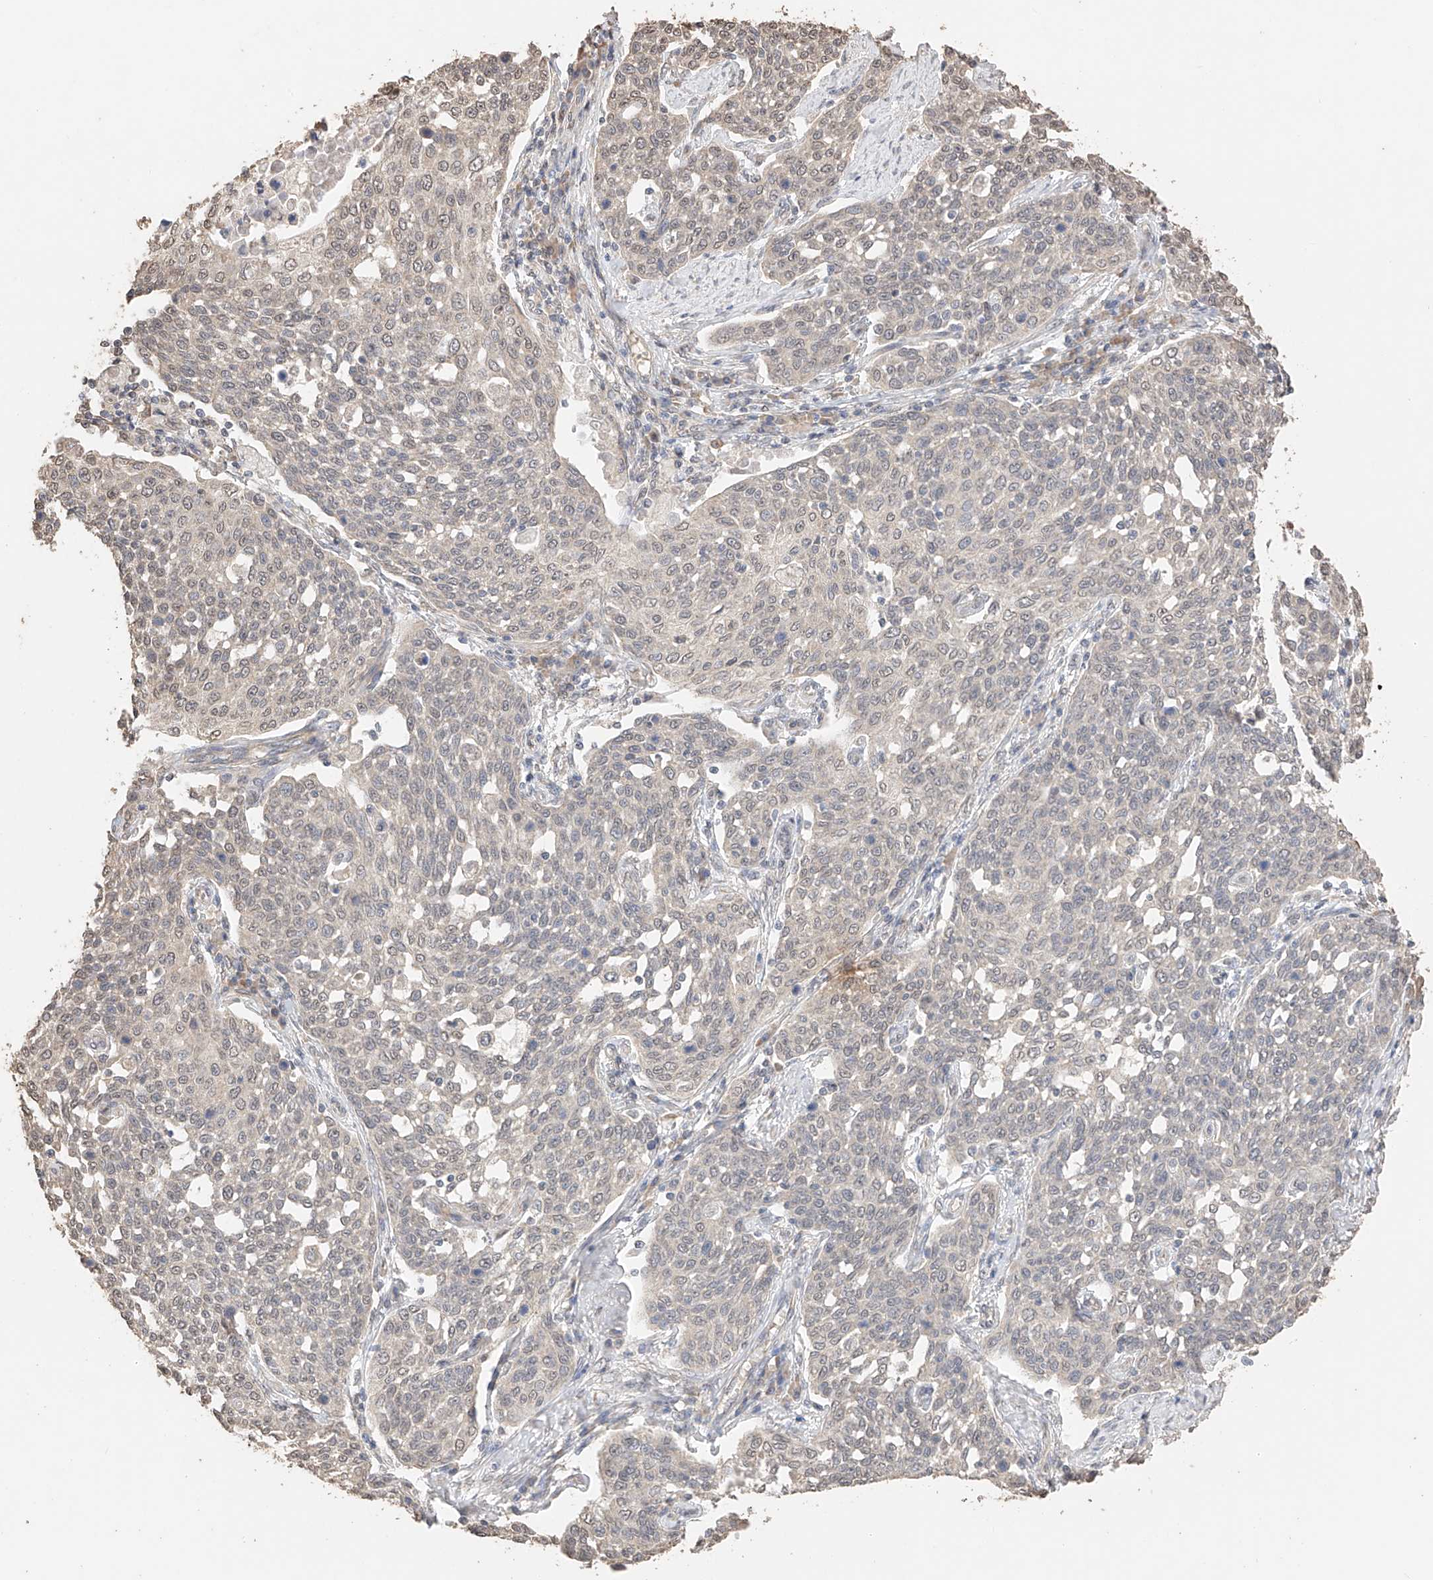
{"staining": {"intensity": "weak", "quantity": "<25%", "location": "nuclear"}, "tissue": "cervical cancer", "cell_type": "Tumor cells", "image_type": "cancer", "snomed": [{"axis": "morphology", "description": "Squamous cell carcinoma, NOS"}, {"axis": "topography", "description": "Cervix"}], "caption": "DAB (3,3'-diaminobenzidine) immunohistochemical staining of human cervical squamous cell carcinoma demonstrates no significant positivity in tumor cells.", "gene": "IL22RA2", "patient": {"sex": "female", "age": 34}}